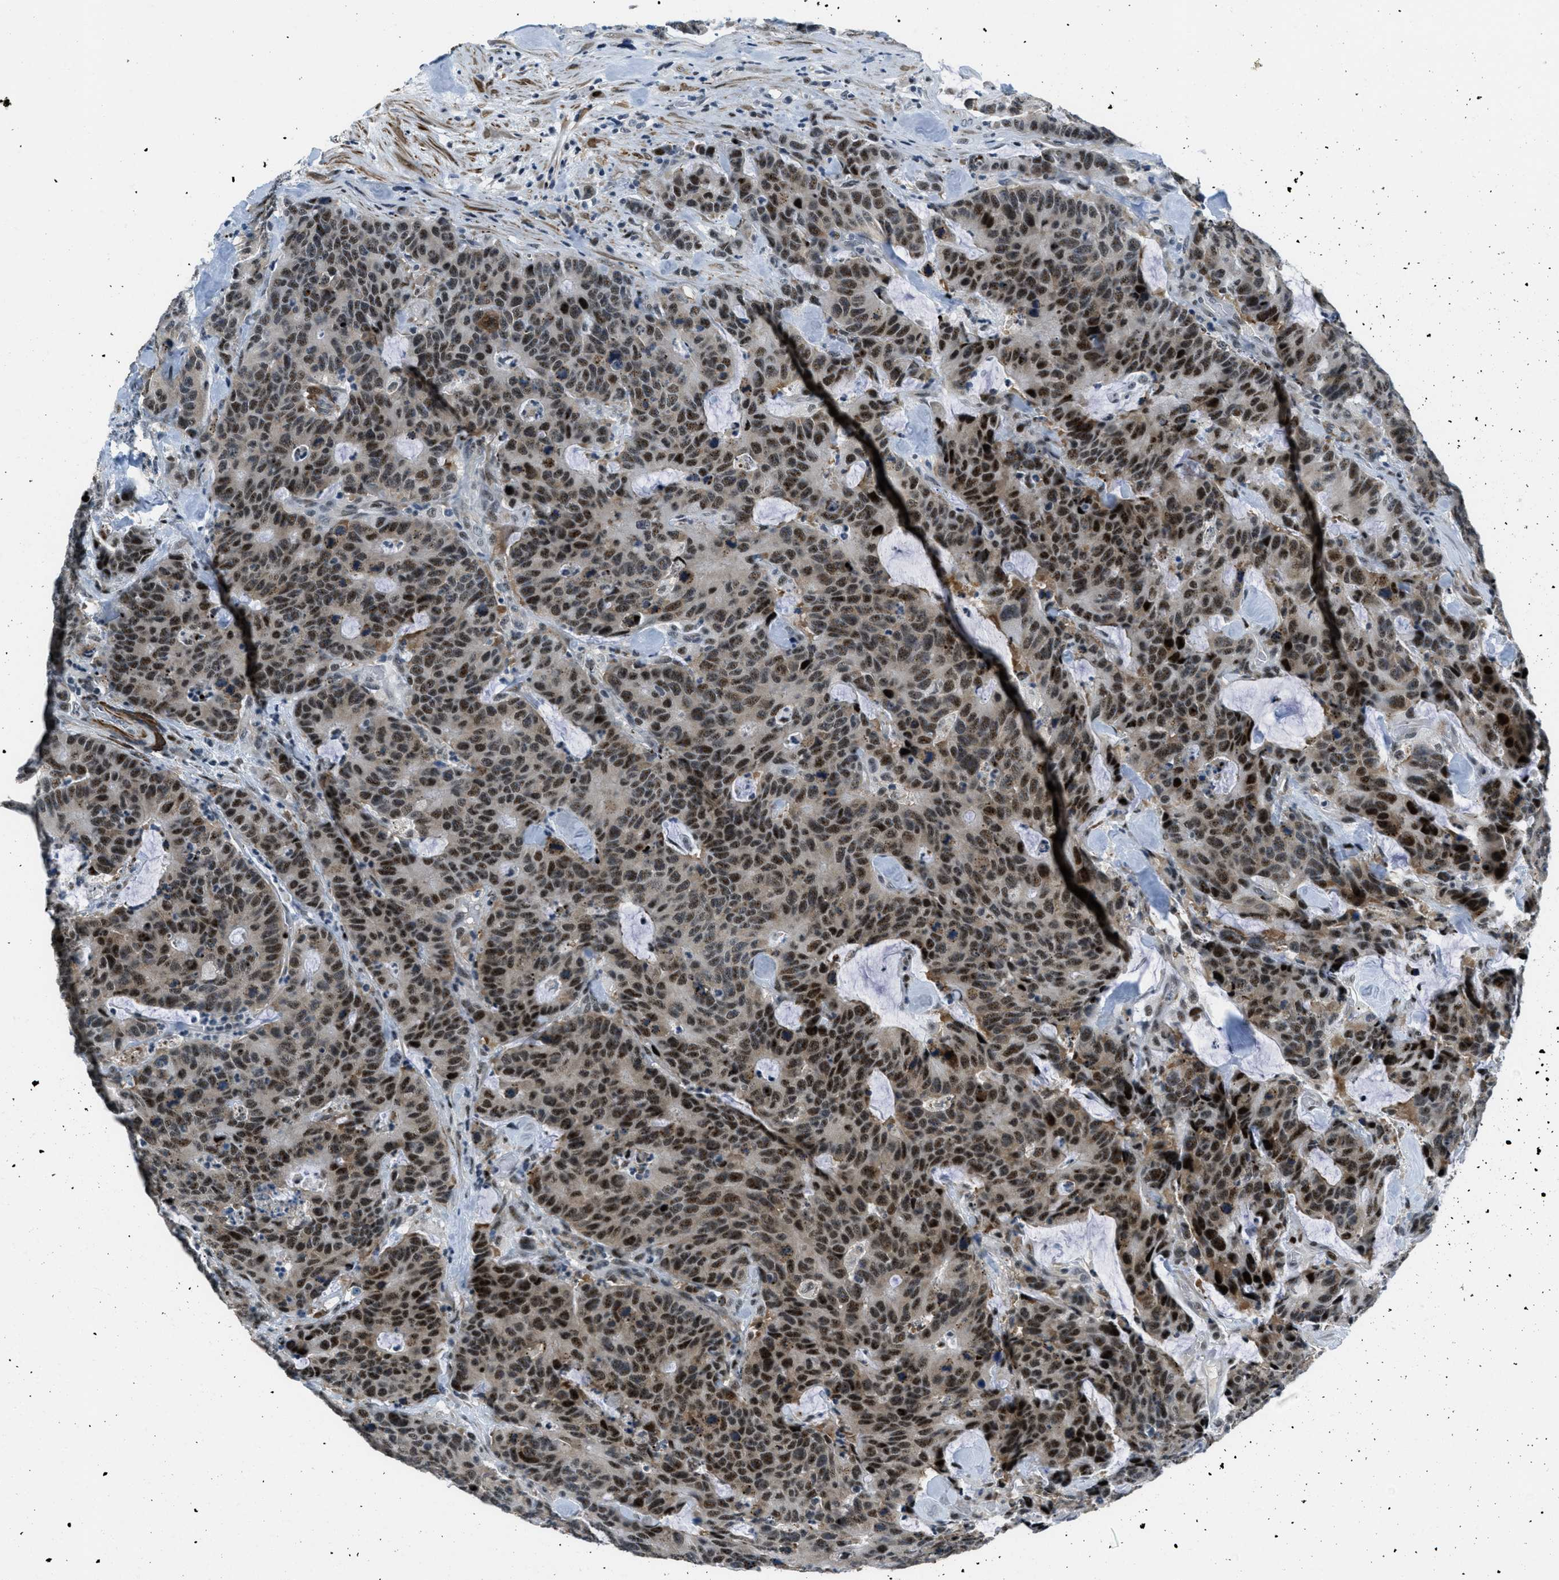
{"staining": {"intensity": "strong", "quantity": ">75%", "location": "nuclear"}, "tissue": "colorectal cancer", "cell_type": "Tumor cells", "image_type": "cancer", "snomed": [{"axis": "morphology", "description": "Adenocarcinoma, NOS"}, {"axis": "topography", "description": "Colon"}], "caption": "Tumor cells reveal high levels of strong nuclear expression in approximately >75% of cells in human colorectal cancer.", "gene": "ZDHHC23", "patient": {"sex": "female", "age": 86}}